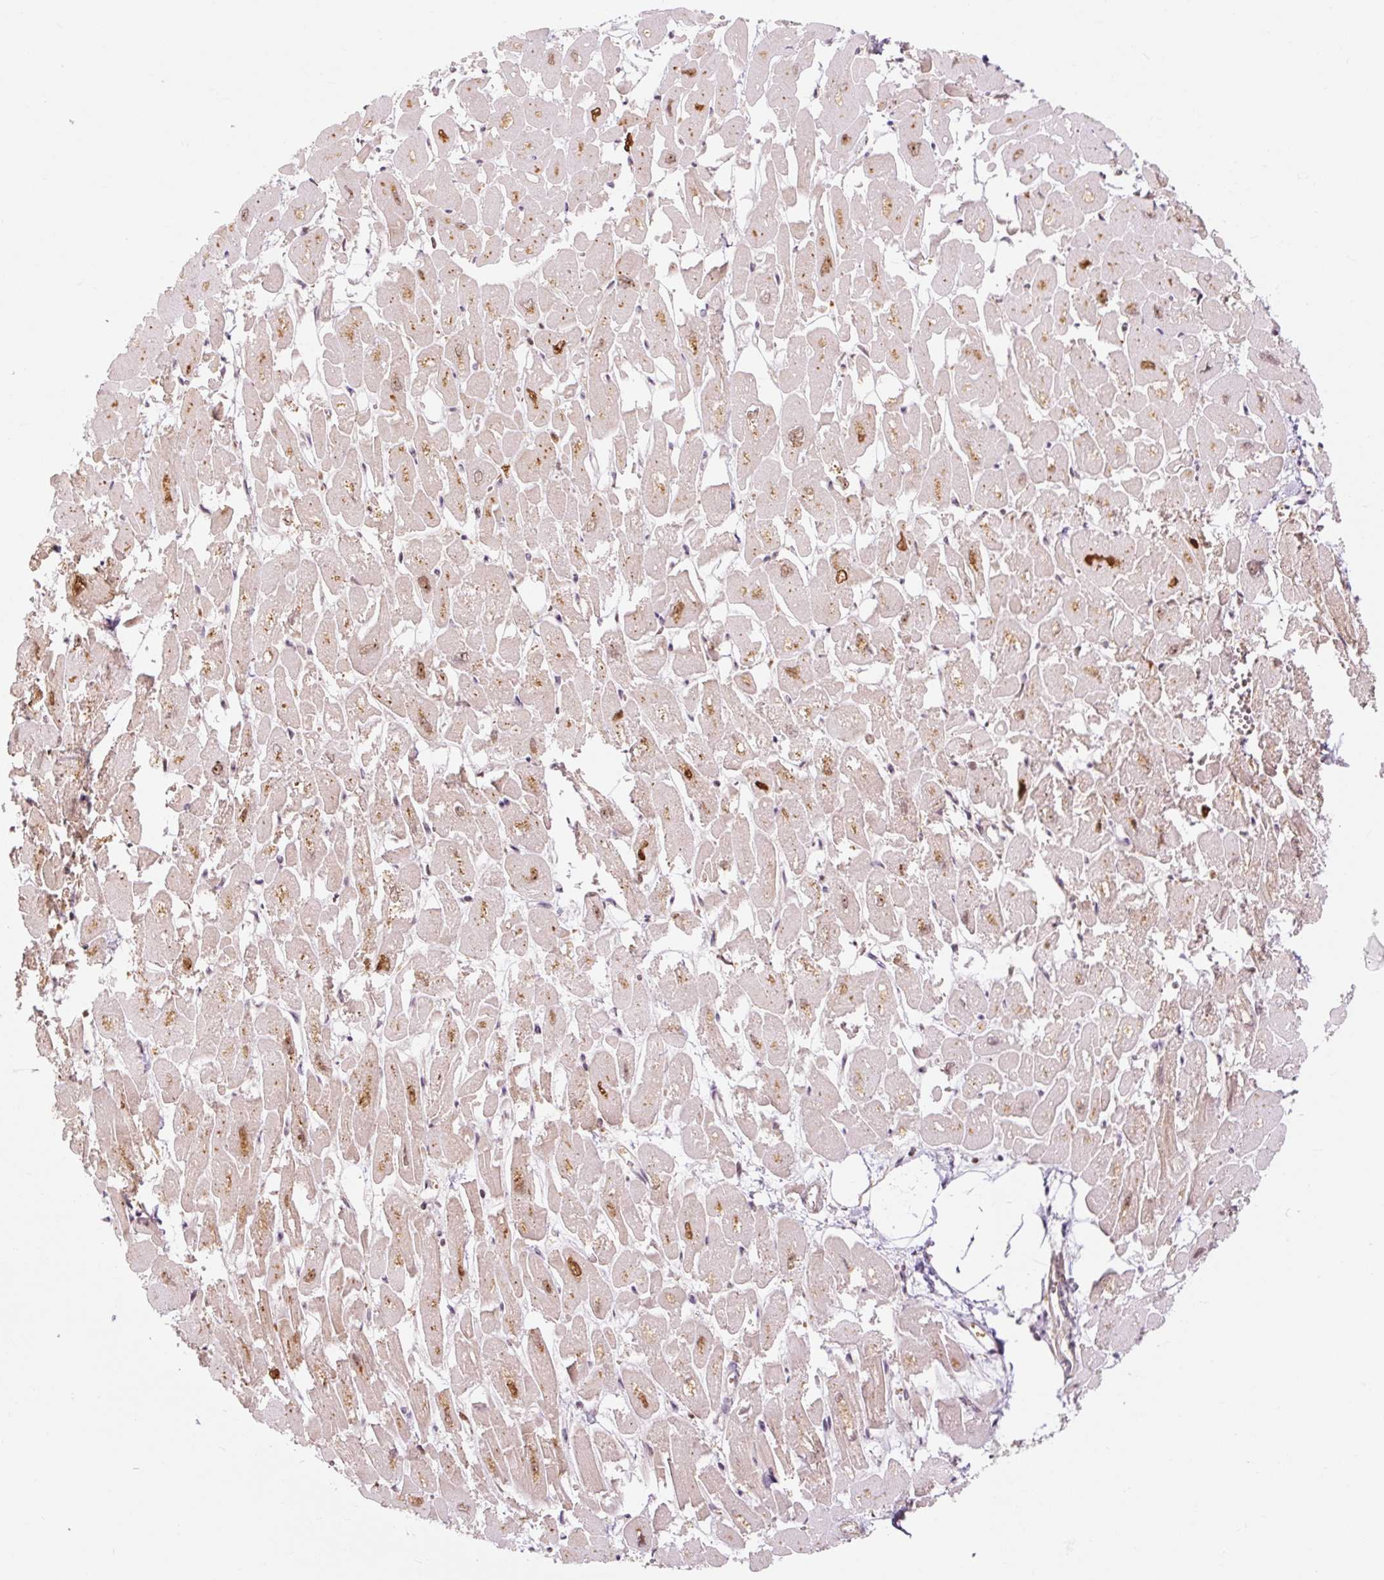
{"staining": {"intensity": "moderate", "quantity": ">75%", "location": "nuclear"}, "tissue": "heart muscle", "cell_type": "Cardiomyocytes", "image_type": "normal", "snomed": [{"axis": "morphology", "description": "Normal tissue, NOS"}, {"axis": "topography", "description": "Heart"}], "caption": "IHC of normal heart muscle reveals medium levels of moderate nuclear staining in approximately >75% of cardiomyocytes.", "gene": "CSTF1", "patient": {"sex": "male", "age": 54}}